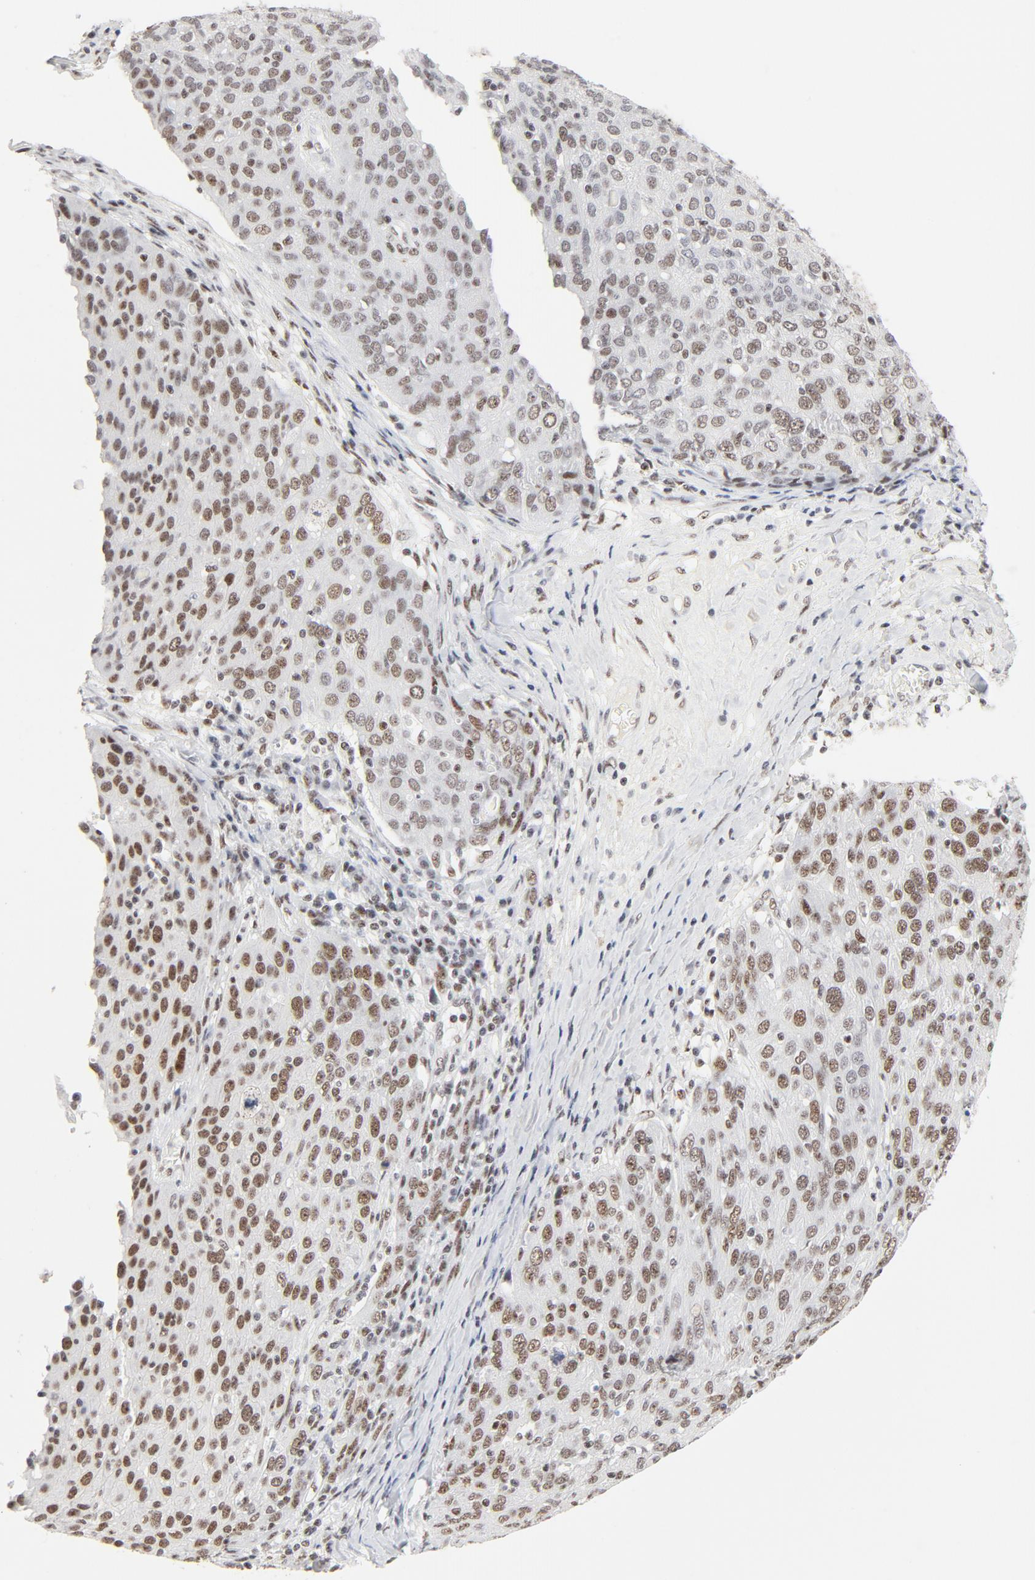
{"staining": {"intensity": "moderate", "quantity": ">75%", "location": "nuclear"}, "tissue": "ovarian cancer", "cell_type": "Tumor cells", "image_type": "cancer", "snomed": [{"axis": "morphology", "description": "Carcinoma, endometroid"}, {"axis": "topography", "description": "Ovary"}], "caption": "Approximately >75% of tumor cells in endometroid carcinoma (ovarian) display moderate nuclear protein expression as visualized by brown immunohistochemical staining.", "gene": "GTF2H1", "patient": {"sex": "female", "age": 50}}